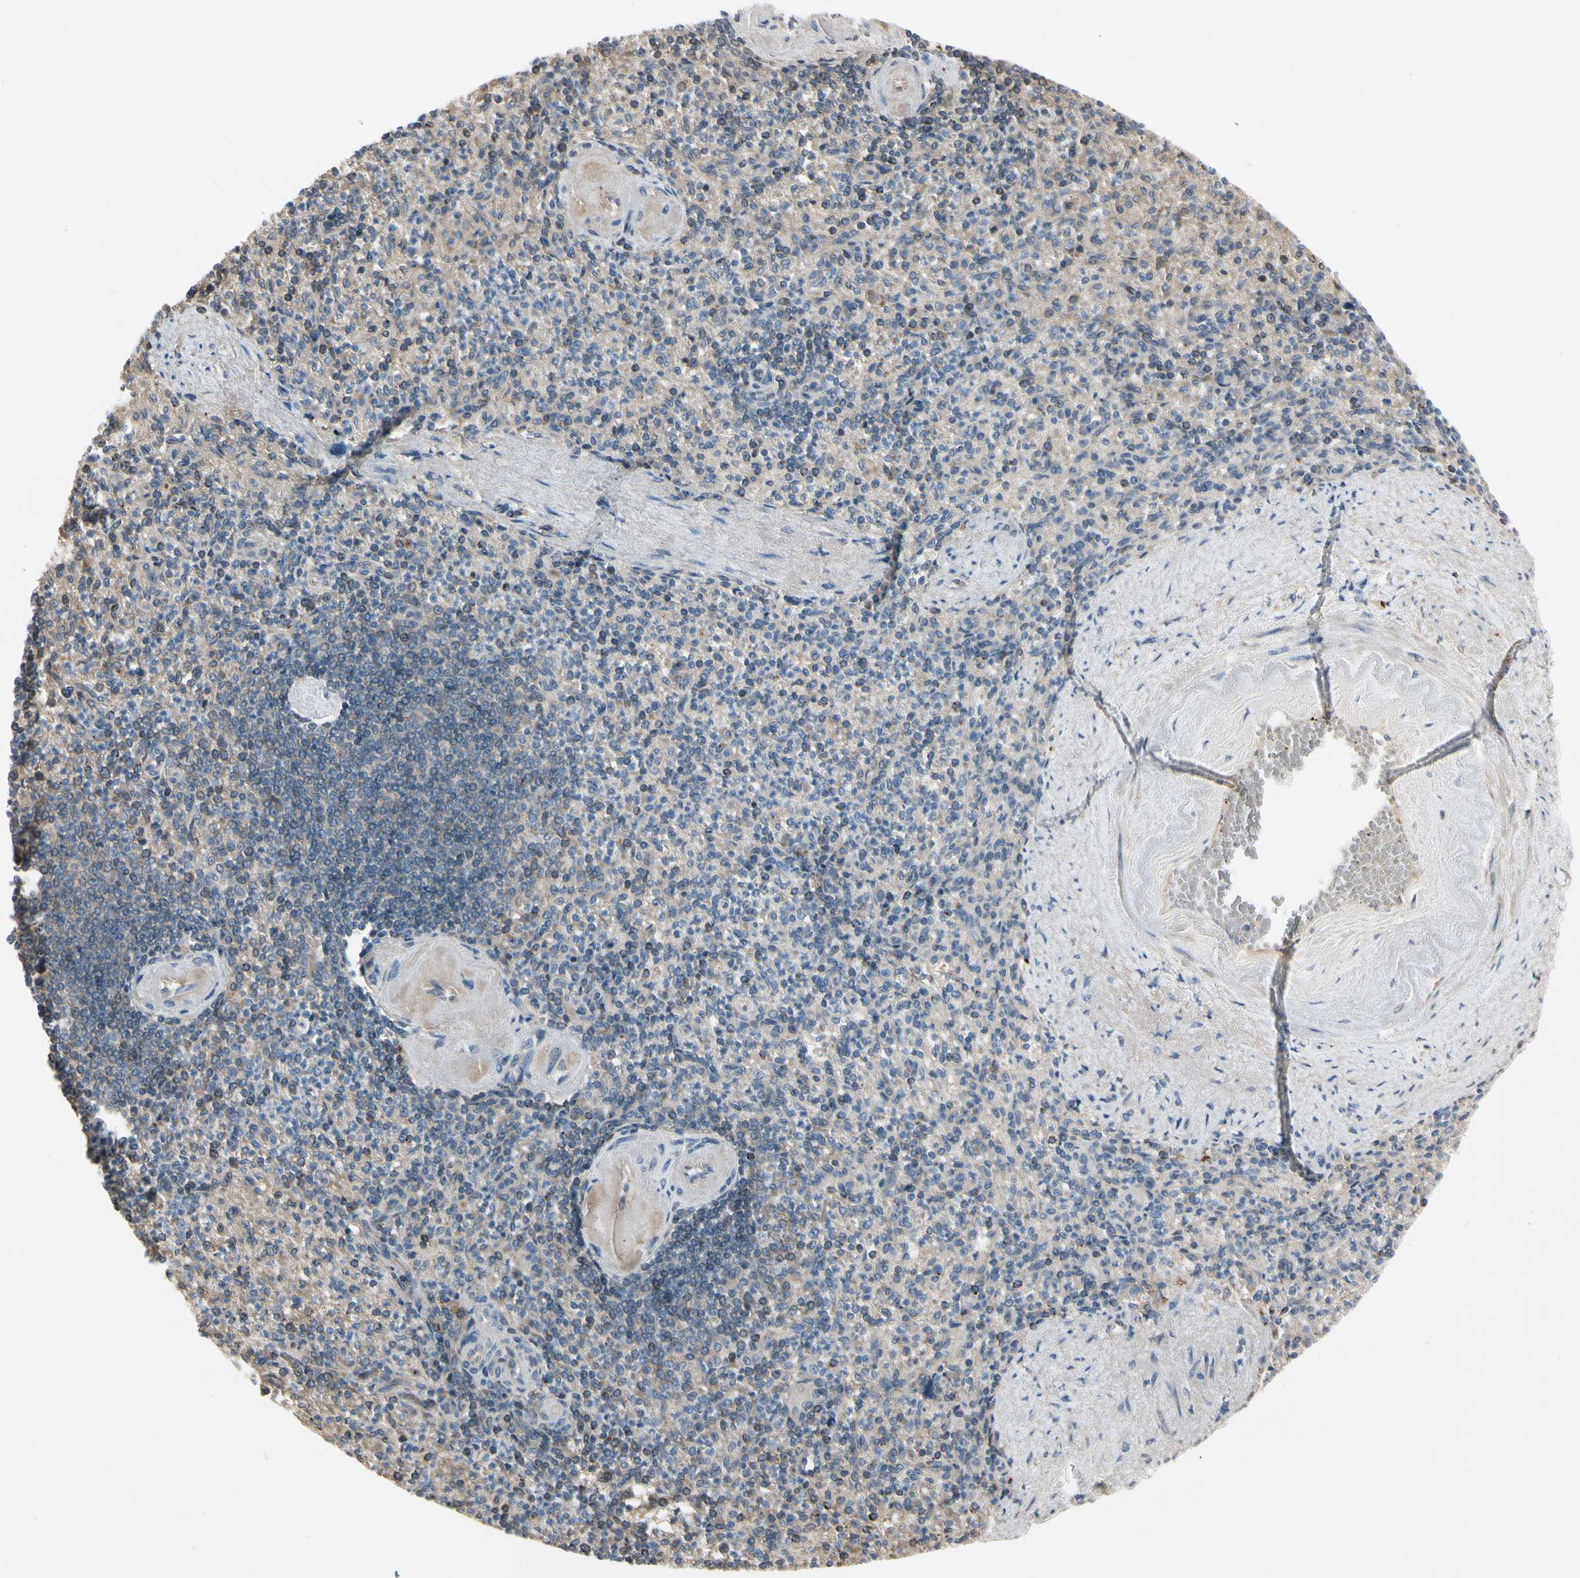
{"staining": {"intensity": "weak", "quantity": "25%-75%", "location": "cytoplasmic/membranous"}, "tissue": "spleen", "cell_type": "Cells in red pulp", "image_type": "normal", "snomed": [{"axis": "morphology", "description": "Normal tissue, NOS"}, {"axis": "topography", "description": "Spleen"}], "caption": "Immunohistochemical staining of unremarkable human spleen demonstrates weak cytoplasmic/membranous protein positivity in about 25%-75% of cells in red pulp.", "gene": "EVC", "patient": {"sex": "female", "age": 74}}